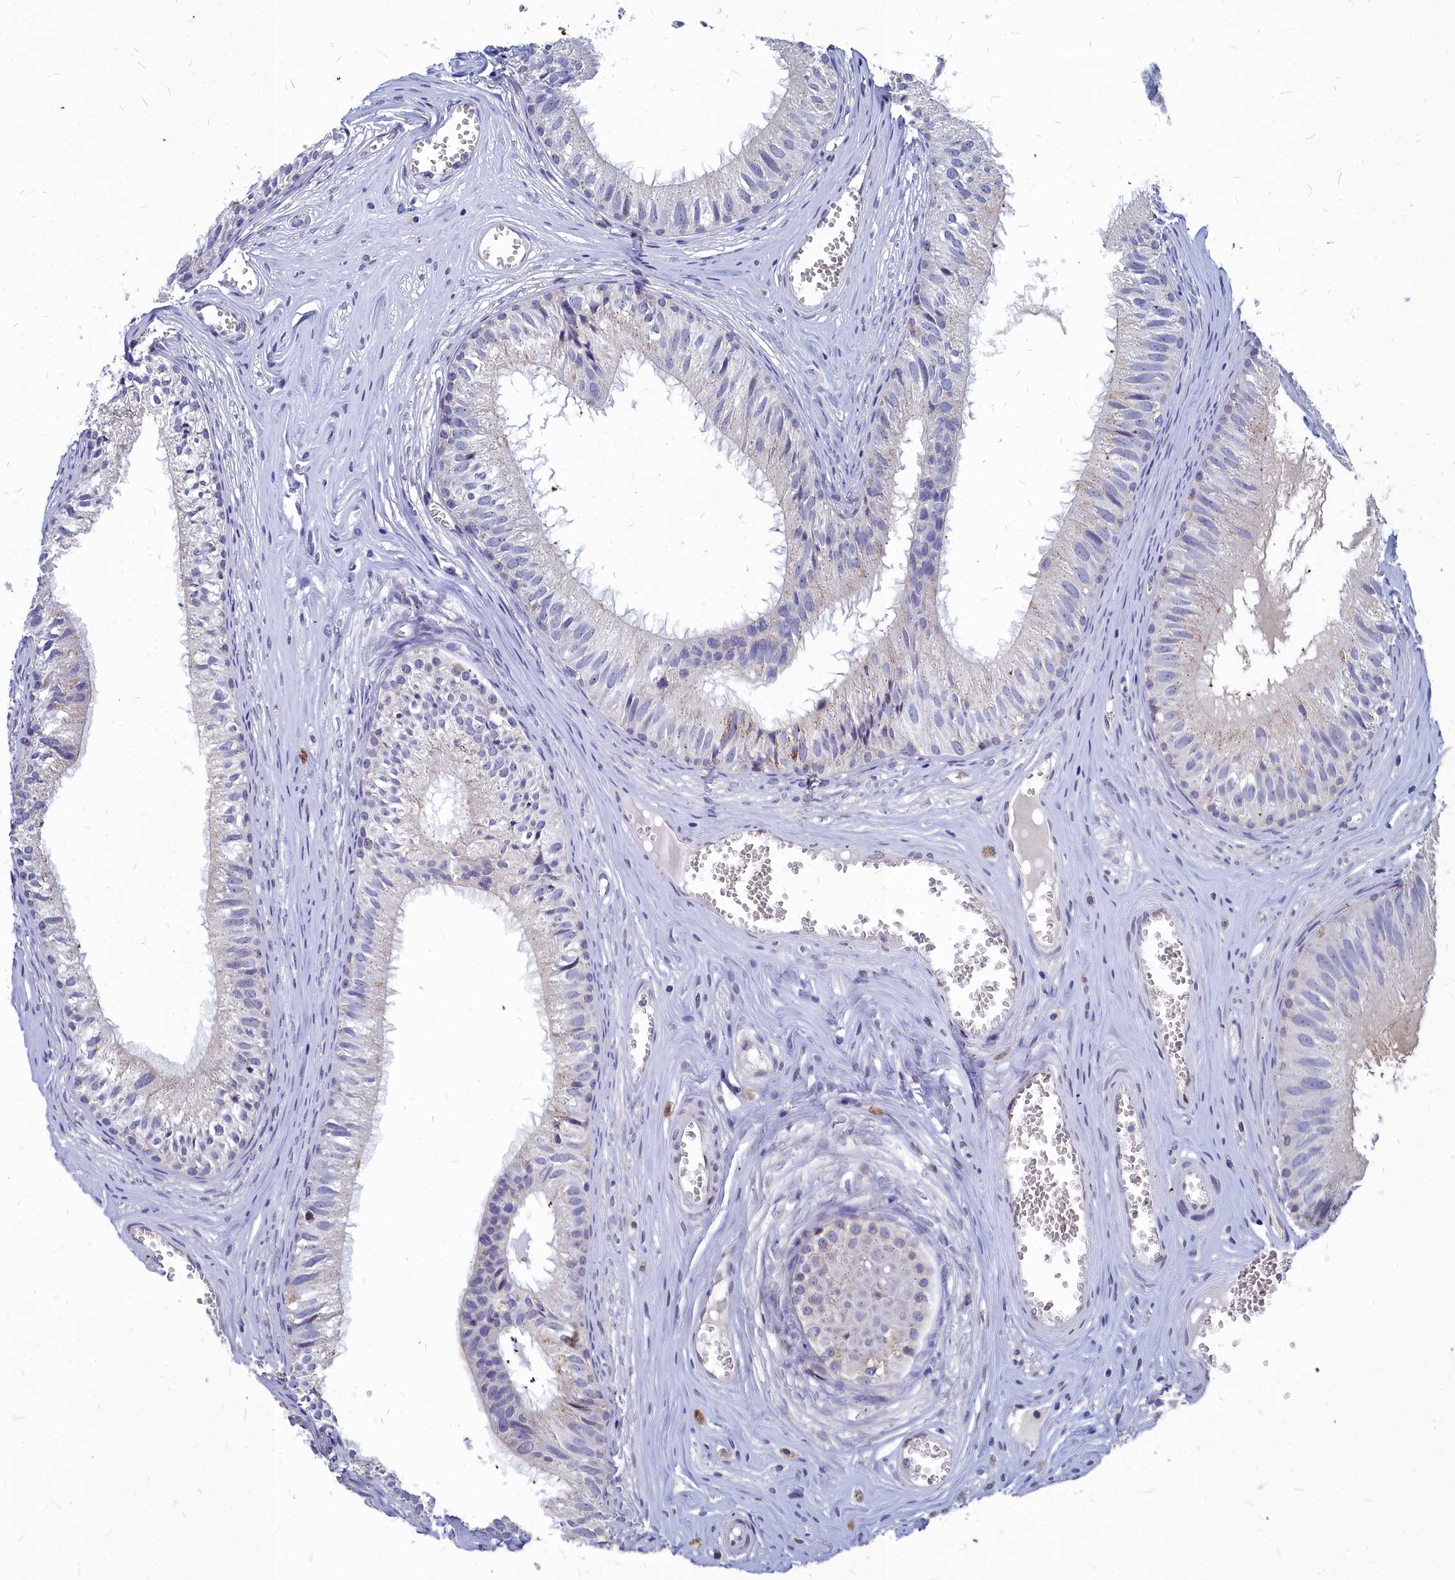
{"staining": {"intensity": "weak", "quantity": "25%-75%", "location": "cytoplasmic/membranous"}, "tissue": "epididymis", "cell_type": "Glandular cells", "image_type": "normal", "snomed": [{"axis": "morphology", "description": "Normal tissue, NOS"}, {"axis": "topography", "description": "Epididymis"}], "caption": "Protein expression analysis of unremarkable epididymis reveals weak cytoplasmic/membranous expression in approximately 25%-75% of glandular cells. The protein of interest is shown in brown color, while the nuclei are stained blue.", "gene": "NOXA1", "patient": {"sex": "male", "age": 36}}